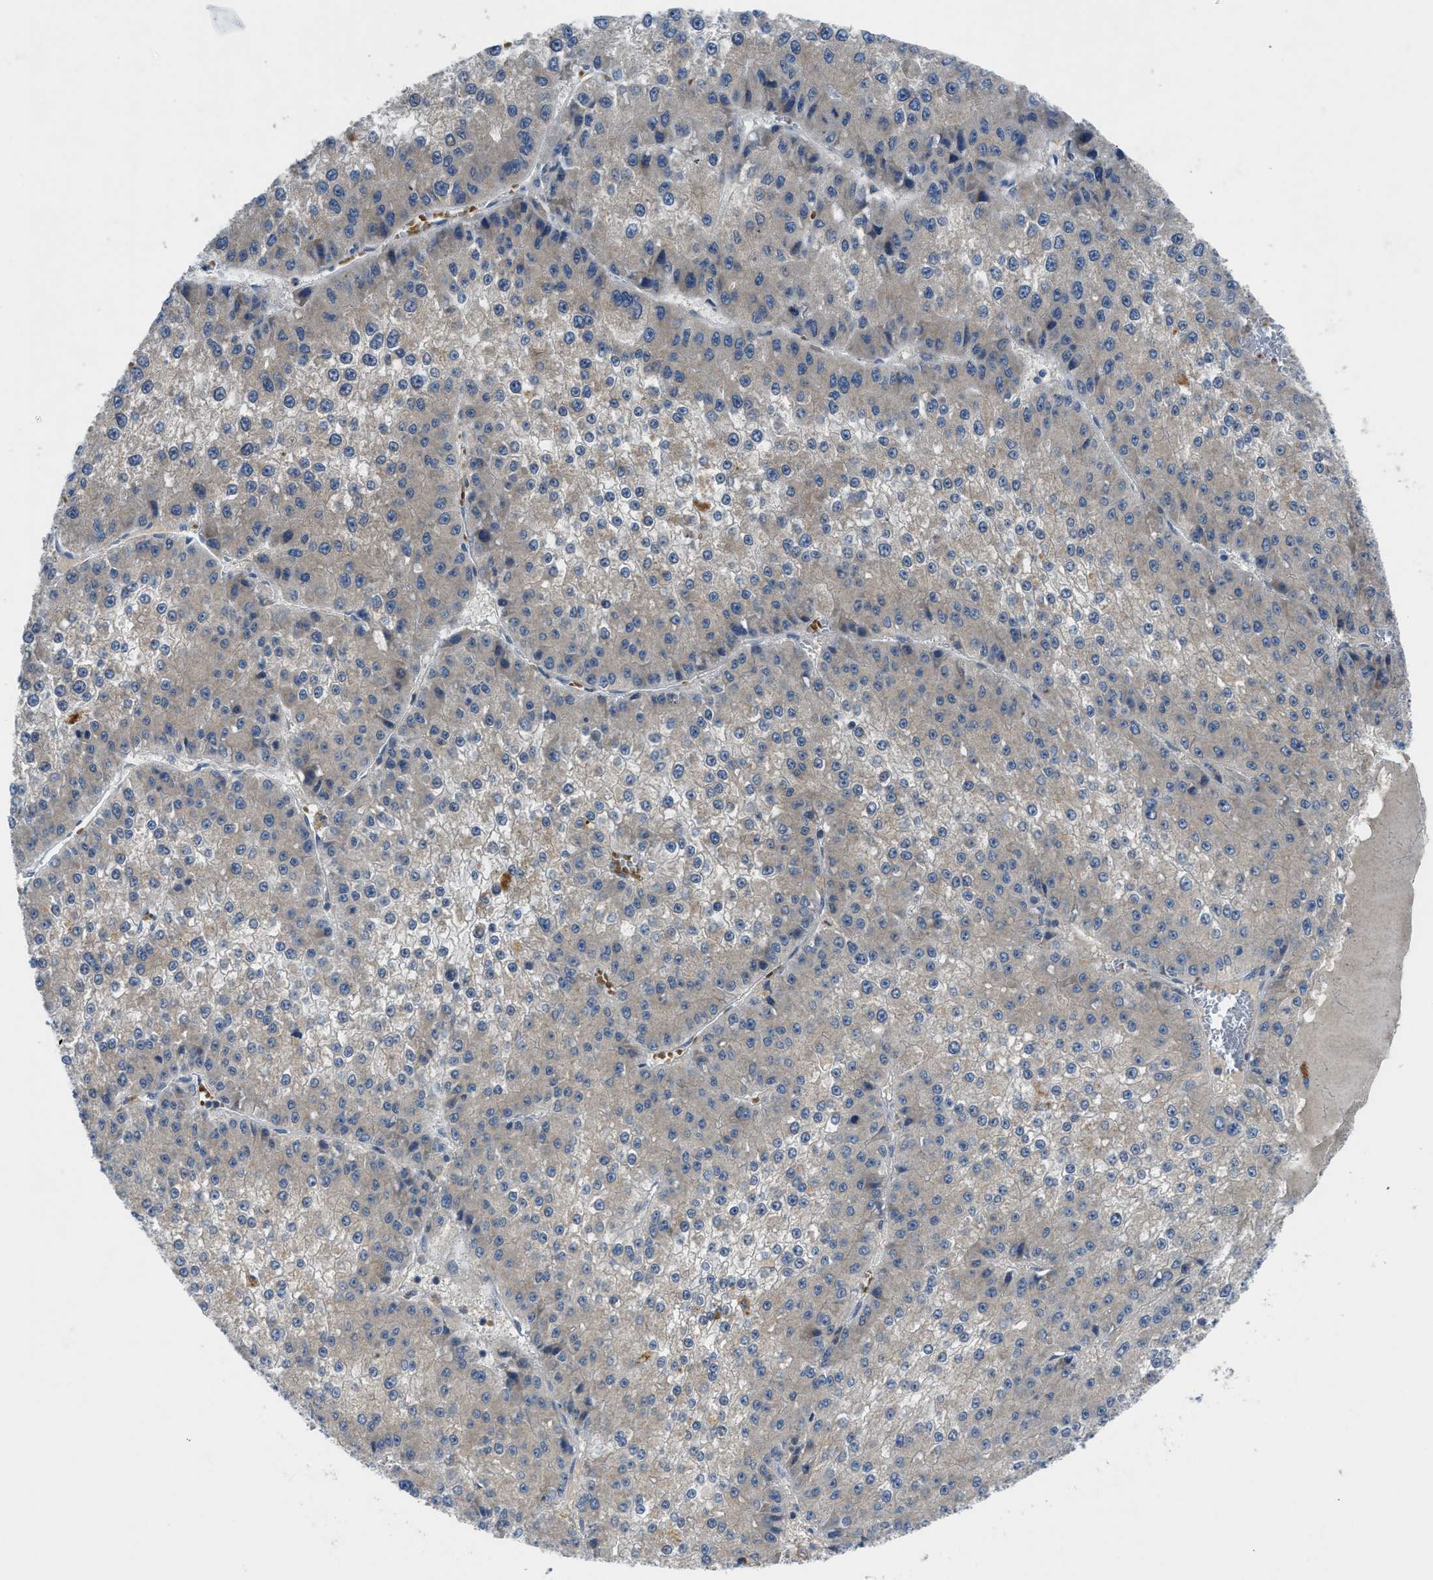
{"staining": {"intensity": "weak", "quantity": ">75%", "location": "cytoplasmic/membranous"}, "tissue": "liver cancer", "cell_type": "Tumor cells", "image_type": "cancer", "snomed": [{"axis": "morphology", "description": "Carcinoma, Hepatocellular, NOS"}, {"axis": "topography", "description": "Liver"}], "caption": "Protein staining by immunohistochemistry shows weak cytoplasmic/membranous positivity in approximately >75% of tumor cells in liver hepatocellular carcinoma. (DAB (3,3'-diaminobenzidine) IHC with brightfield microscopy, high magnification).", "gene": "PDE7A", "patient": {"sex": "female", "age": 73}}